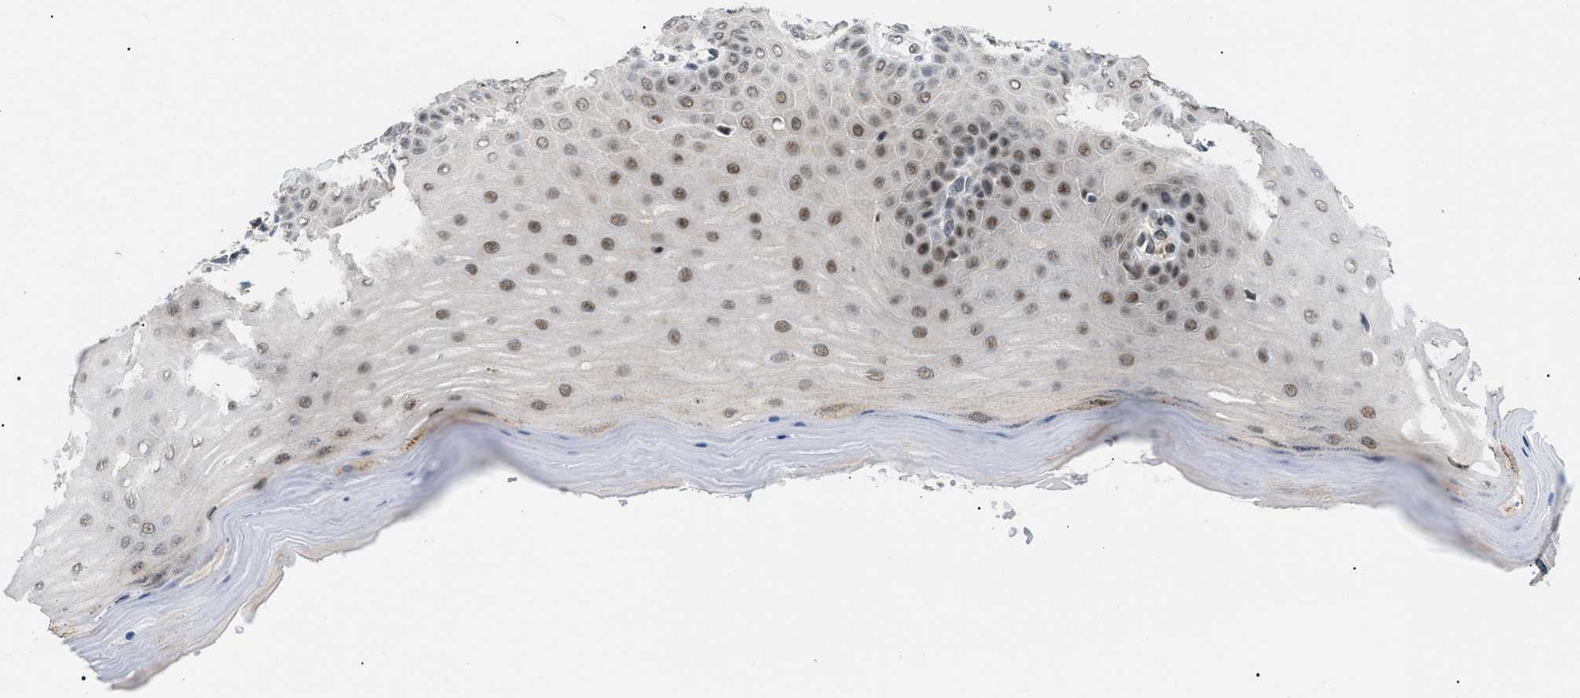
{"staining": {"intensity": "strong", "quantity": ">75%", "location": "cytoplasmic/membranous,nuclear"}, "tissue": "cervix", "cell_type": "Glandular cells", "image_type": "normal", "snomed": [{"axis": "morphology", "description": "Normal tissue, NOS"}, {"axis": "topography", "description": "Cervix"}], "caption": "Glandular cells reveal high levels of strong cytoplasmic/membranous,nuclear positivity in approximately >75% of cells in unremarkable cervix. (Stains: DAB (3,3'-diaminobenzidine) in brown, nuclei in blue, Microscopy: brightfield microscopy at high magnification).", "gene": "RBM15", "patient": {"sex": "female", "age": 55}}